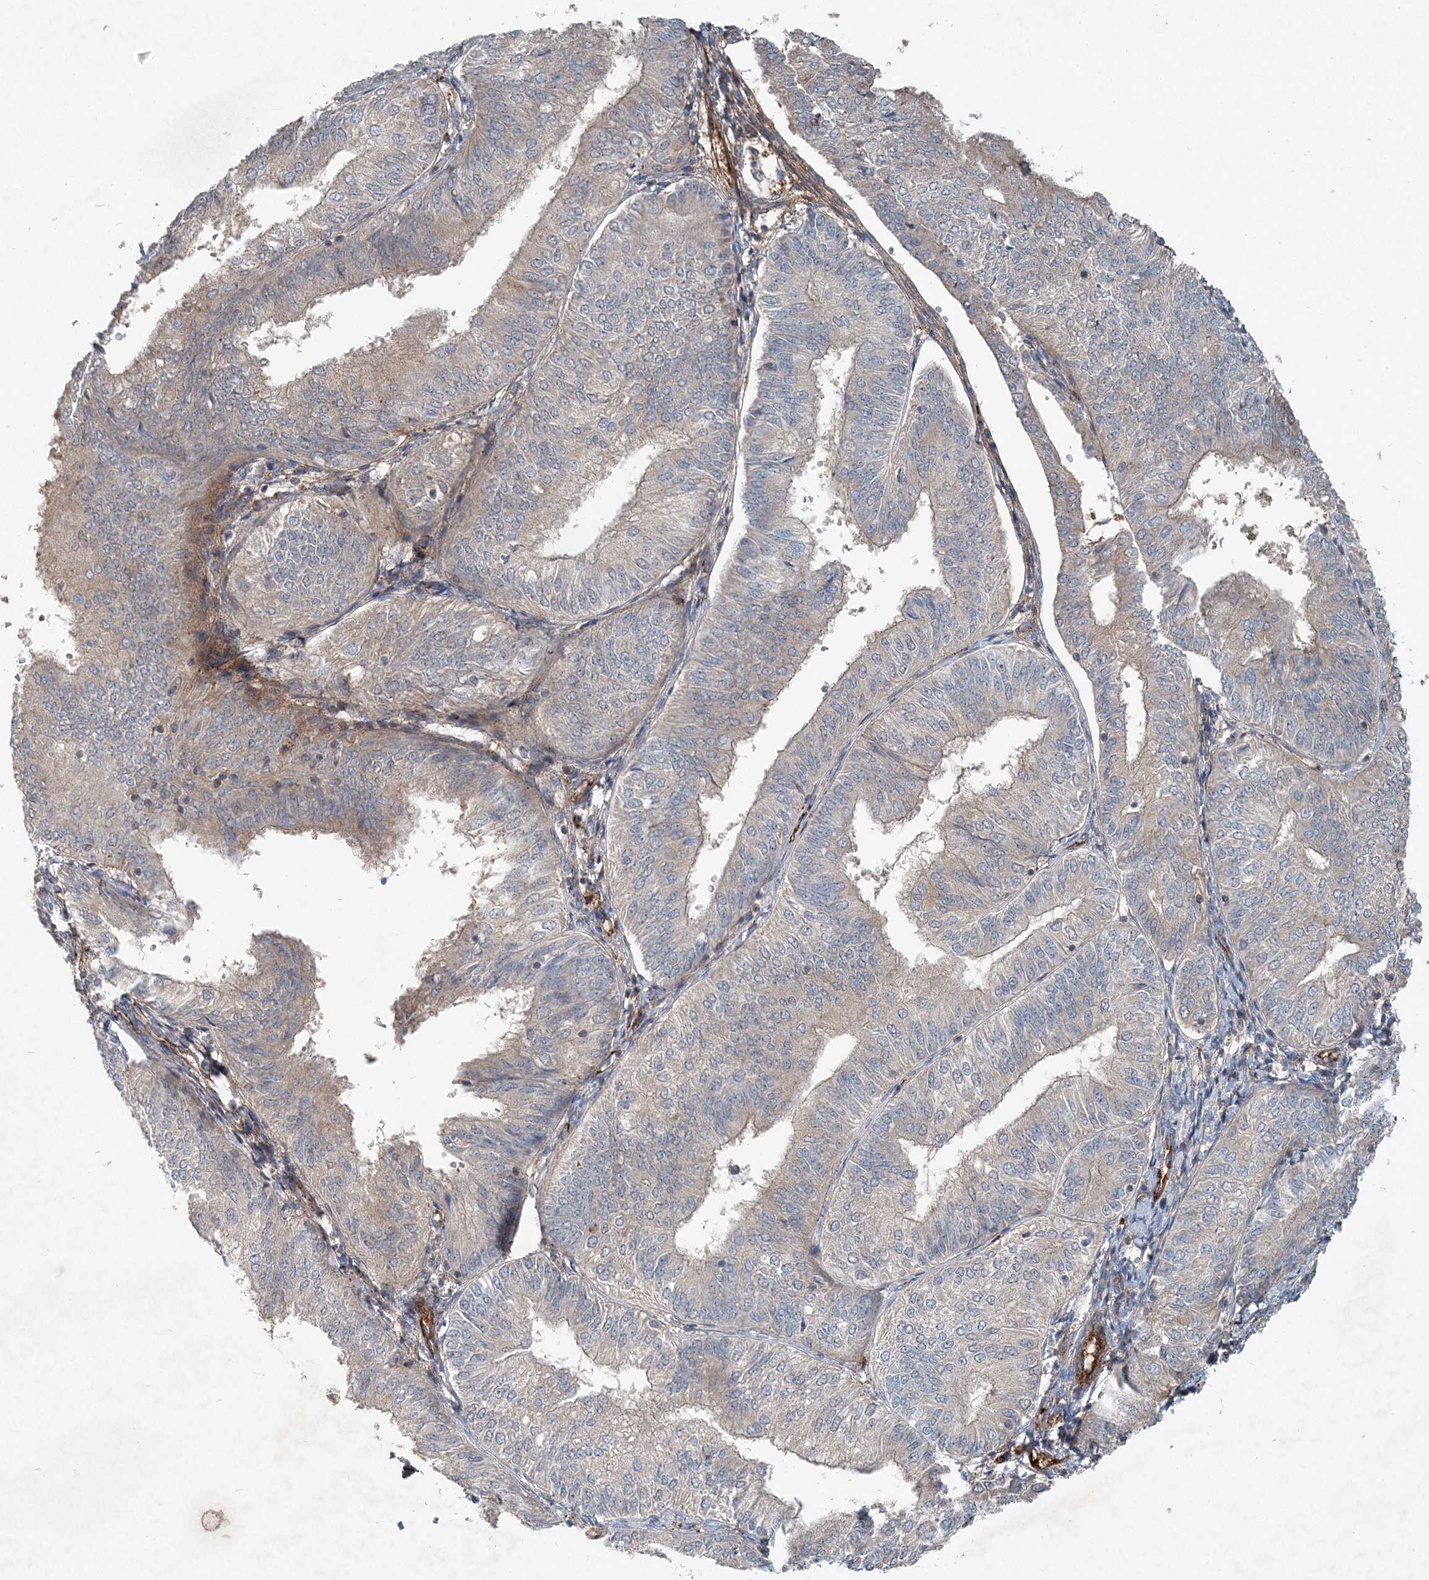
{"staining": {"intensity": "negative", "quantity": "none", "location": "none"}, "tissue": "endometrial cancer", "cell_type": "Tumor cells", "image_type": "cancer", "snomed": [{"axis": "morphology", "description": "Adenocarcinoma, NOS"}, {"axis": "topography", "description": "Endometrium"}], "caption": "Endometrial cancer (adenocarcinoma) stained for a protein using IHC reveals no staining tumor cells.", "gene": "ABHD14B", "patient": {"sex": "female", "age": 58}}